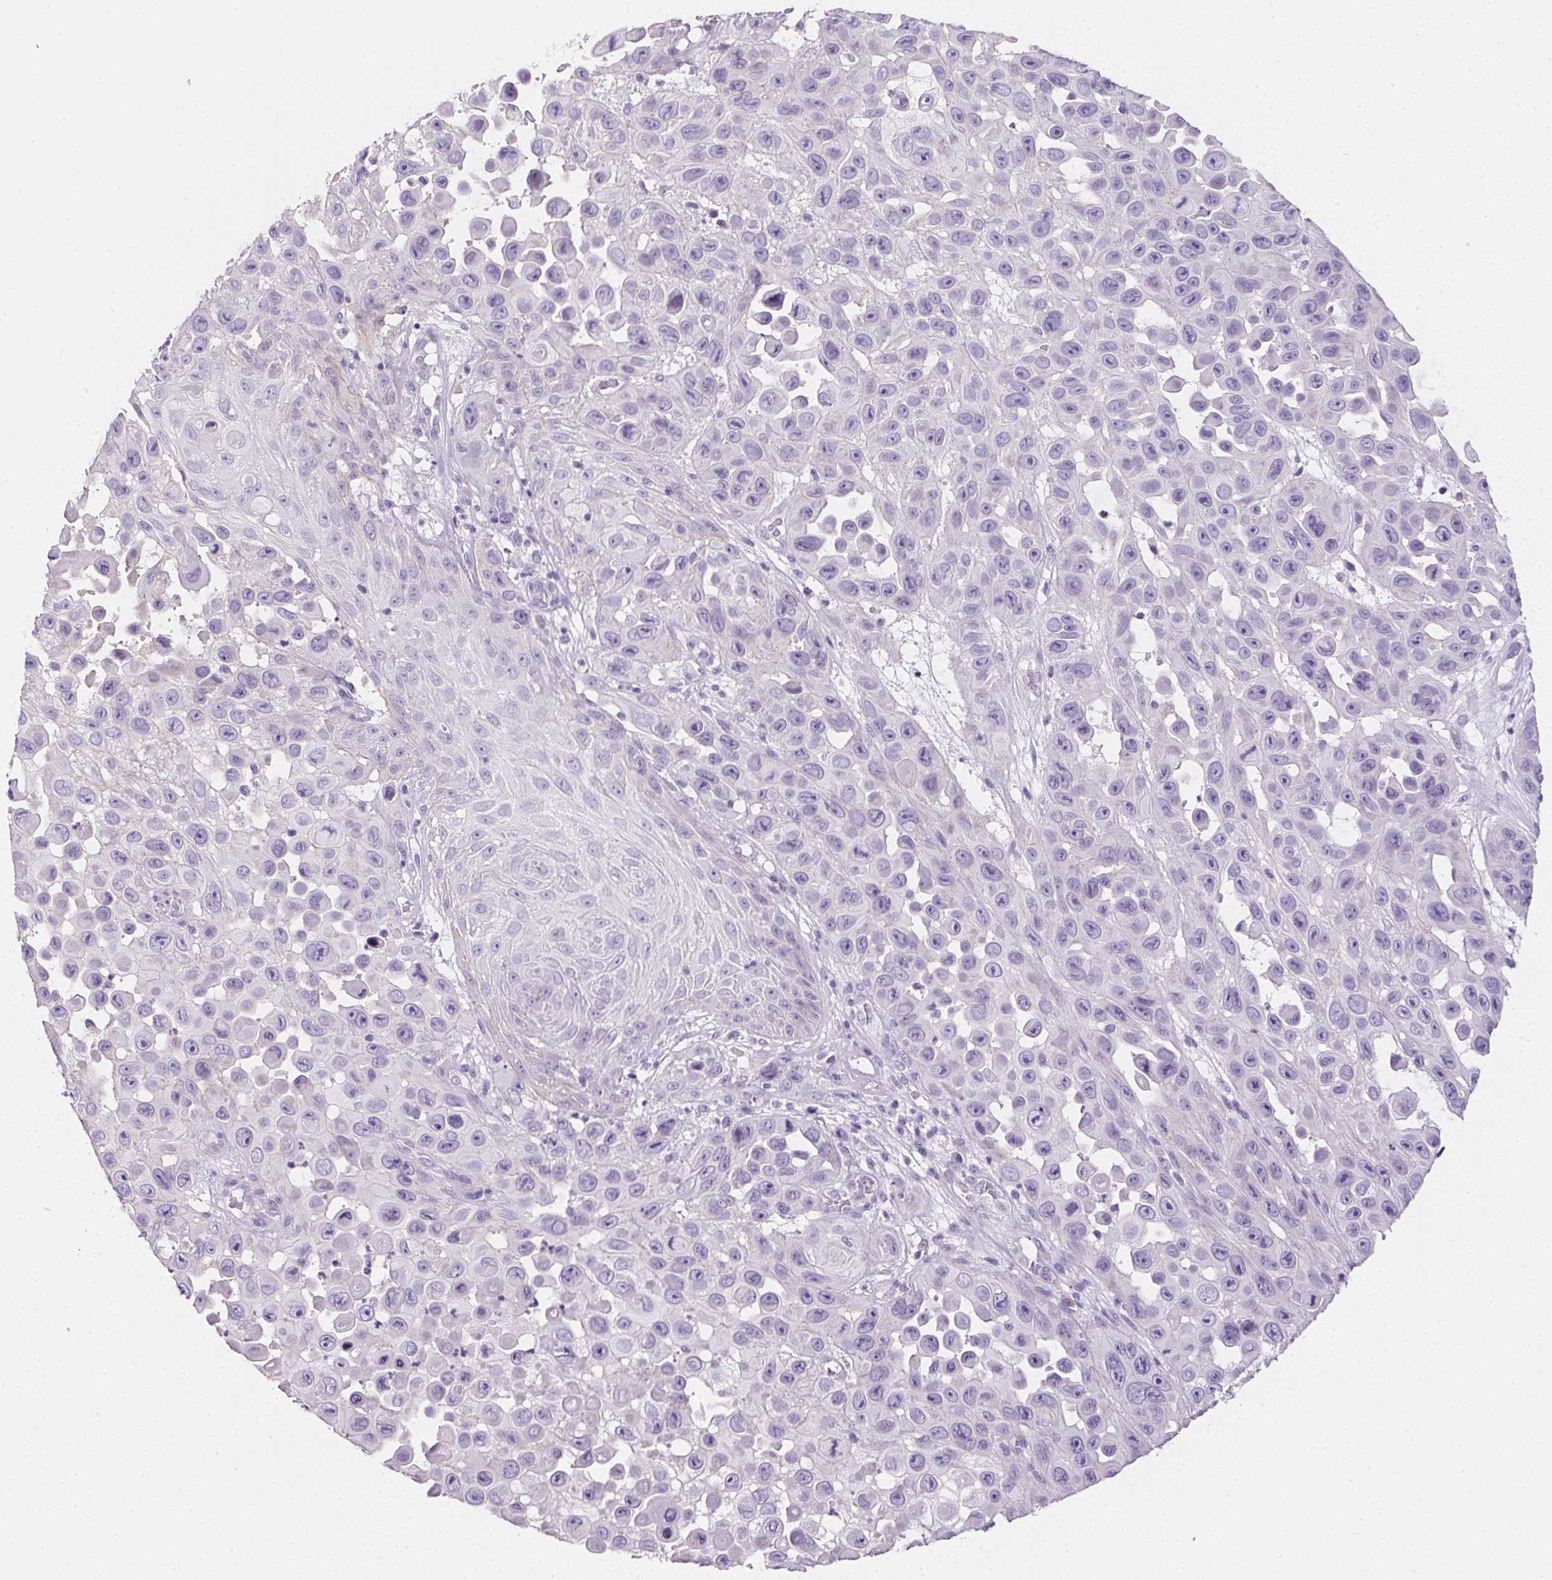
{"staining": {"intensity": "negative", "quantity": "none", "location": "none"}, "tissue": "skin cancer", "cell_type": "Tumor cells", "image_type": "cancer", "snomed": [{"axis": "morphology", "description": "Squamous cell carcinoma, NOS"}, {"axis": "topography", "description": "Skin"}], "caption": "Squamous cell carcinoma (skin) was stained to show a protein in brown. There is no significant staining in tumor cells.", "gene": "AQP5", "patient": {"sex": "male", "age": 81}}